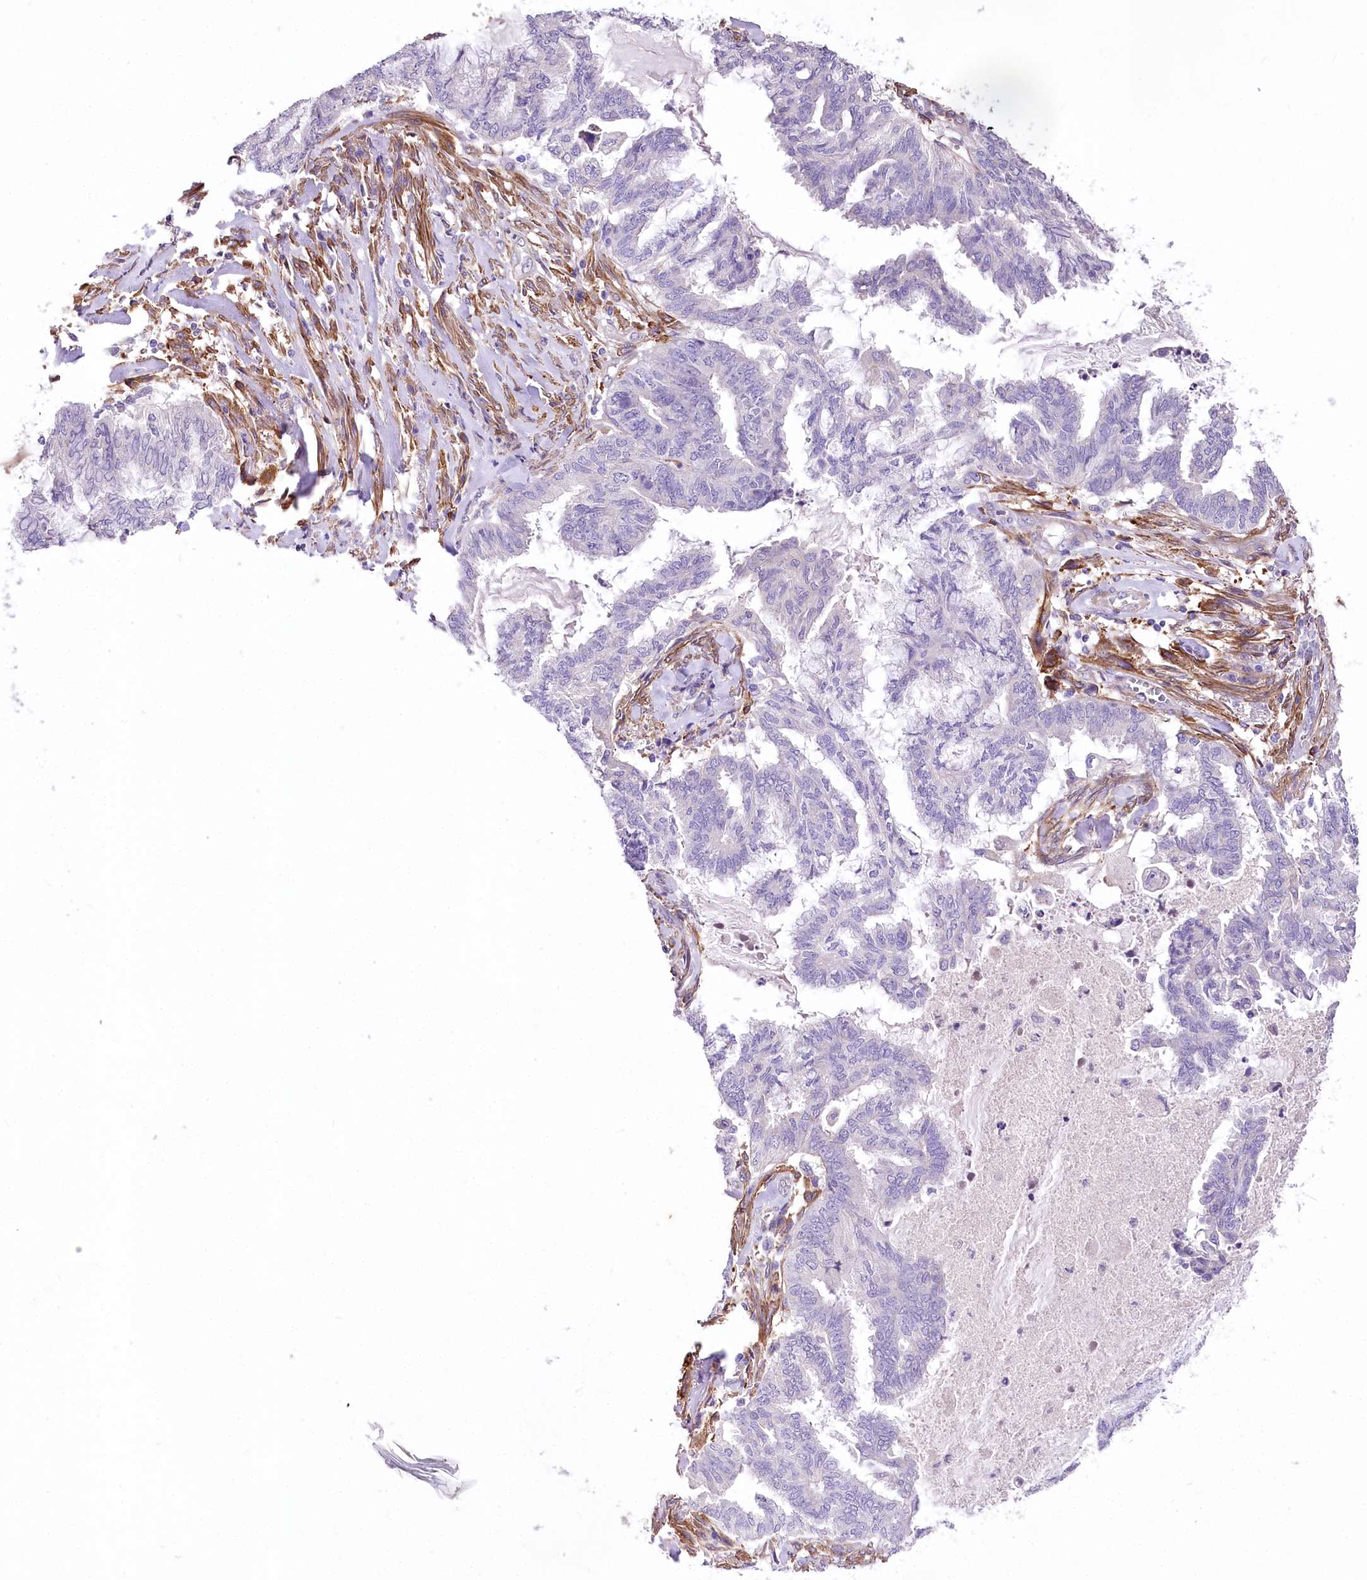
{"staining": {"intensity": "negative", "quantity": "none", "location": "none"}, "tissue": "endometrial cancer", "cell_type": "Tumor cells", "image_type": "cancer", "snomed": [{"axis": "morphology", "description": "Adenocarcinoma, NOS"}, {"axis": "topography", "description": "Endometrium"}], "caption": "High magnification brightfield microscopy of endometrial adenocarcinoma stained with DAB (3,3'-diaminobenzidine) (brown) and counterstained with hematoxylin (blue): tumor cells show no significant positivity.", "gene": "RDH16", "patient": {"sex": "female", "age": 86}}